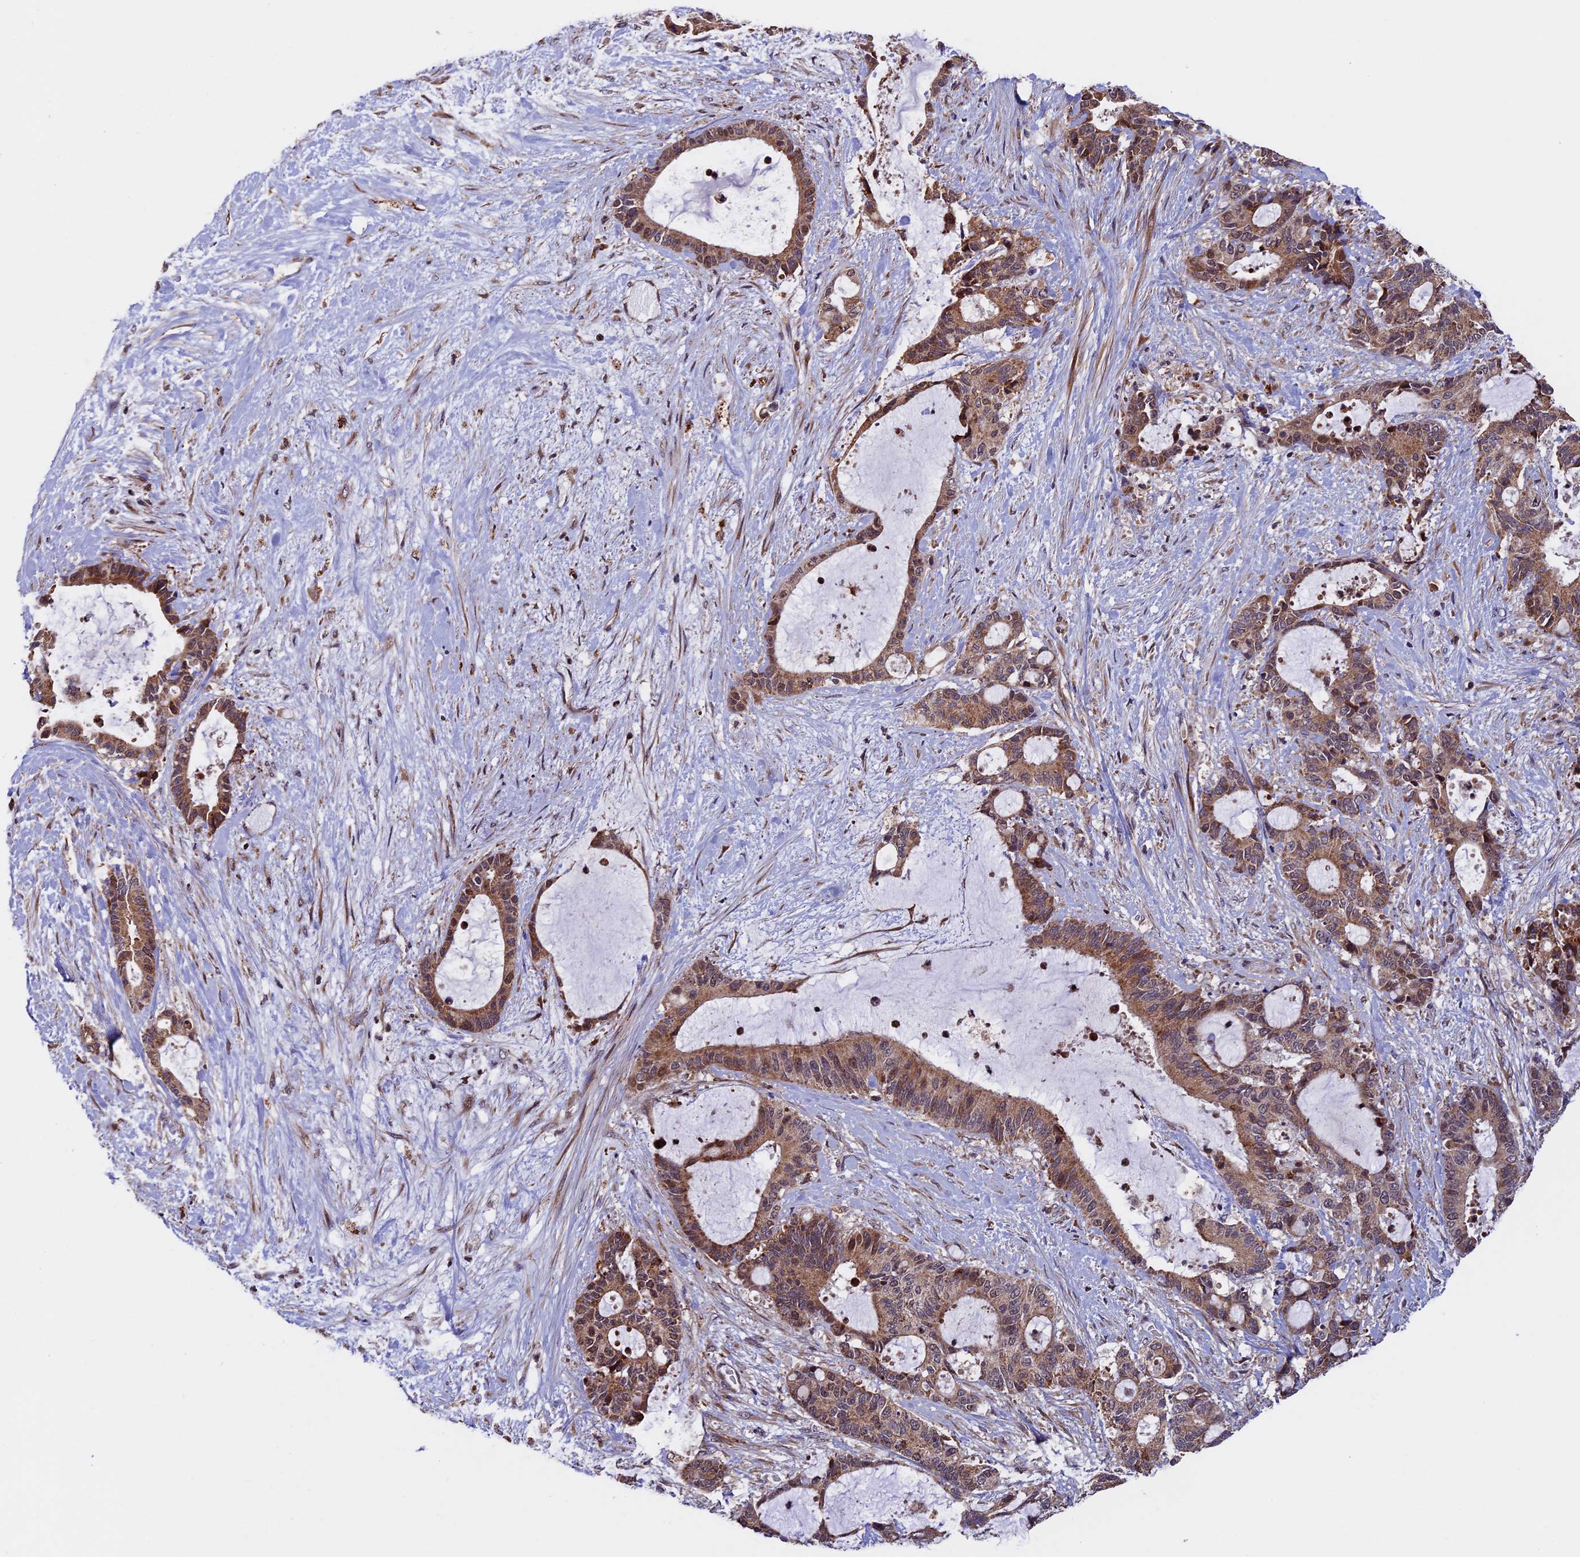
{"staining": {"intensity": "moderate", "quantity": ">75%", "location": "cytoplasmic/membranous"}, "tissue": "liver cancer", "cell_type": "Tumor cells", "image_type": "cancer", "snomed": [{"axis": "morphology", "description": "Normal tissue, NOS"}, {"axis": "morphology", "description": "Cholangiocarcinoma"}, {"axis": "topography", "description": "Liver"}, {"axis": "topography", "description": "Peripheral nerve tissue"}], "caption": "The immunohistochemical stain highlights moderate cytoplasmic/membranous positivity in tumor cells of liver cholangiocarcinoma tissue.", "gene": "RNF17", "patient": {"sex": "female", "age": 73}}